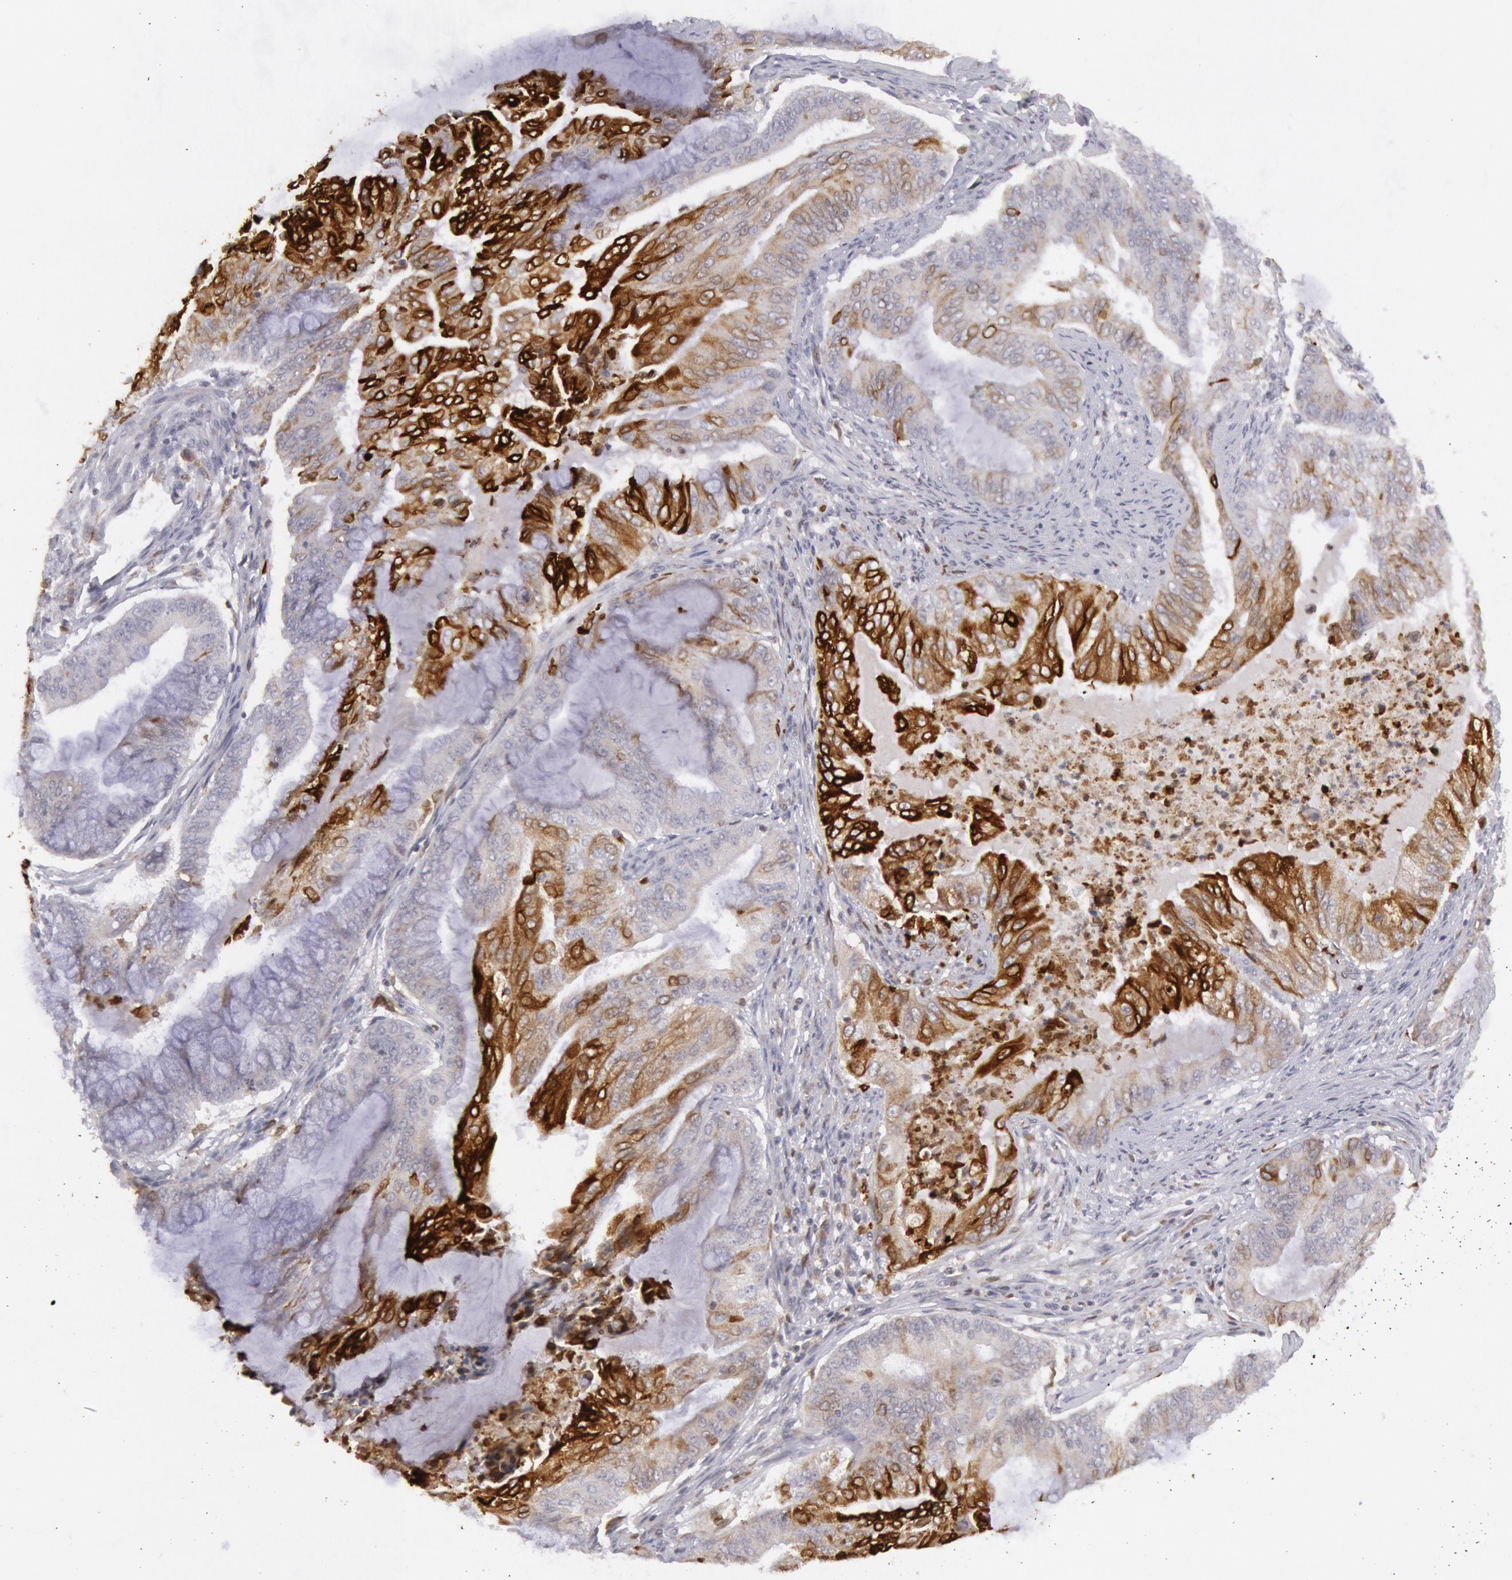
{"staining": {"intensity": "strong", "quantity": "25%-75%", "location": "cytoplasmic/membranous"}, "tissue": "endometrial cancer", "cell_type": "Tumor cells", "image_type": "cancer", "snomed": [{"axis": "morphology", "description": "Adenocarcinoma, NOS"}, {"axis": "topography", "description": "Endometrium"}], "caption": "The image displays staining of endometrial cancer (adenocarcinoma), revealing strong cytoplasmic/membranous protein expression (brown color) within tumor cells.", "gene": "PTGS2", "patient": {"sex": "female", "age": 63}}